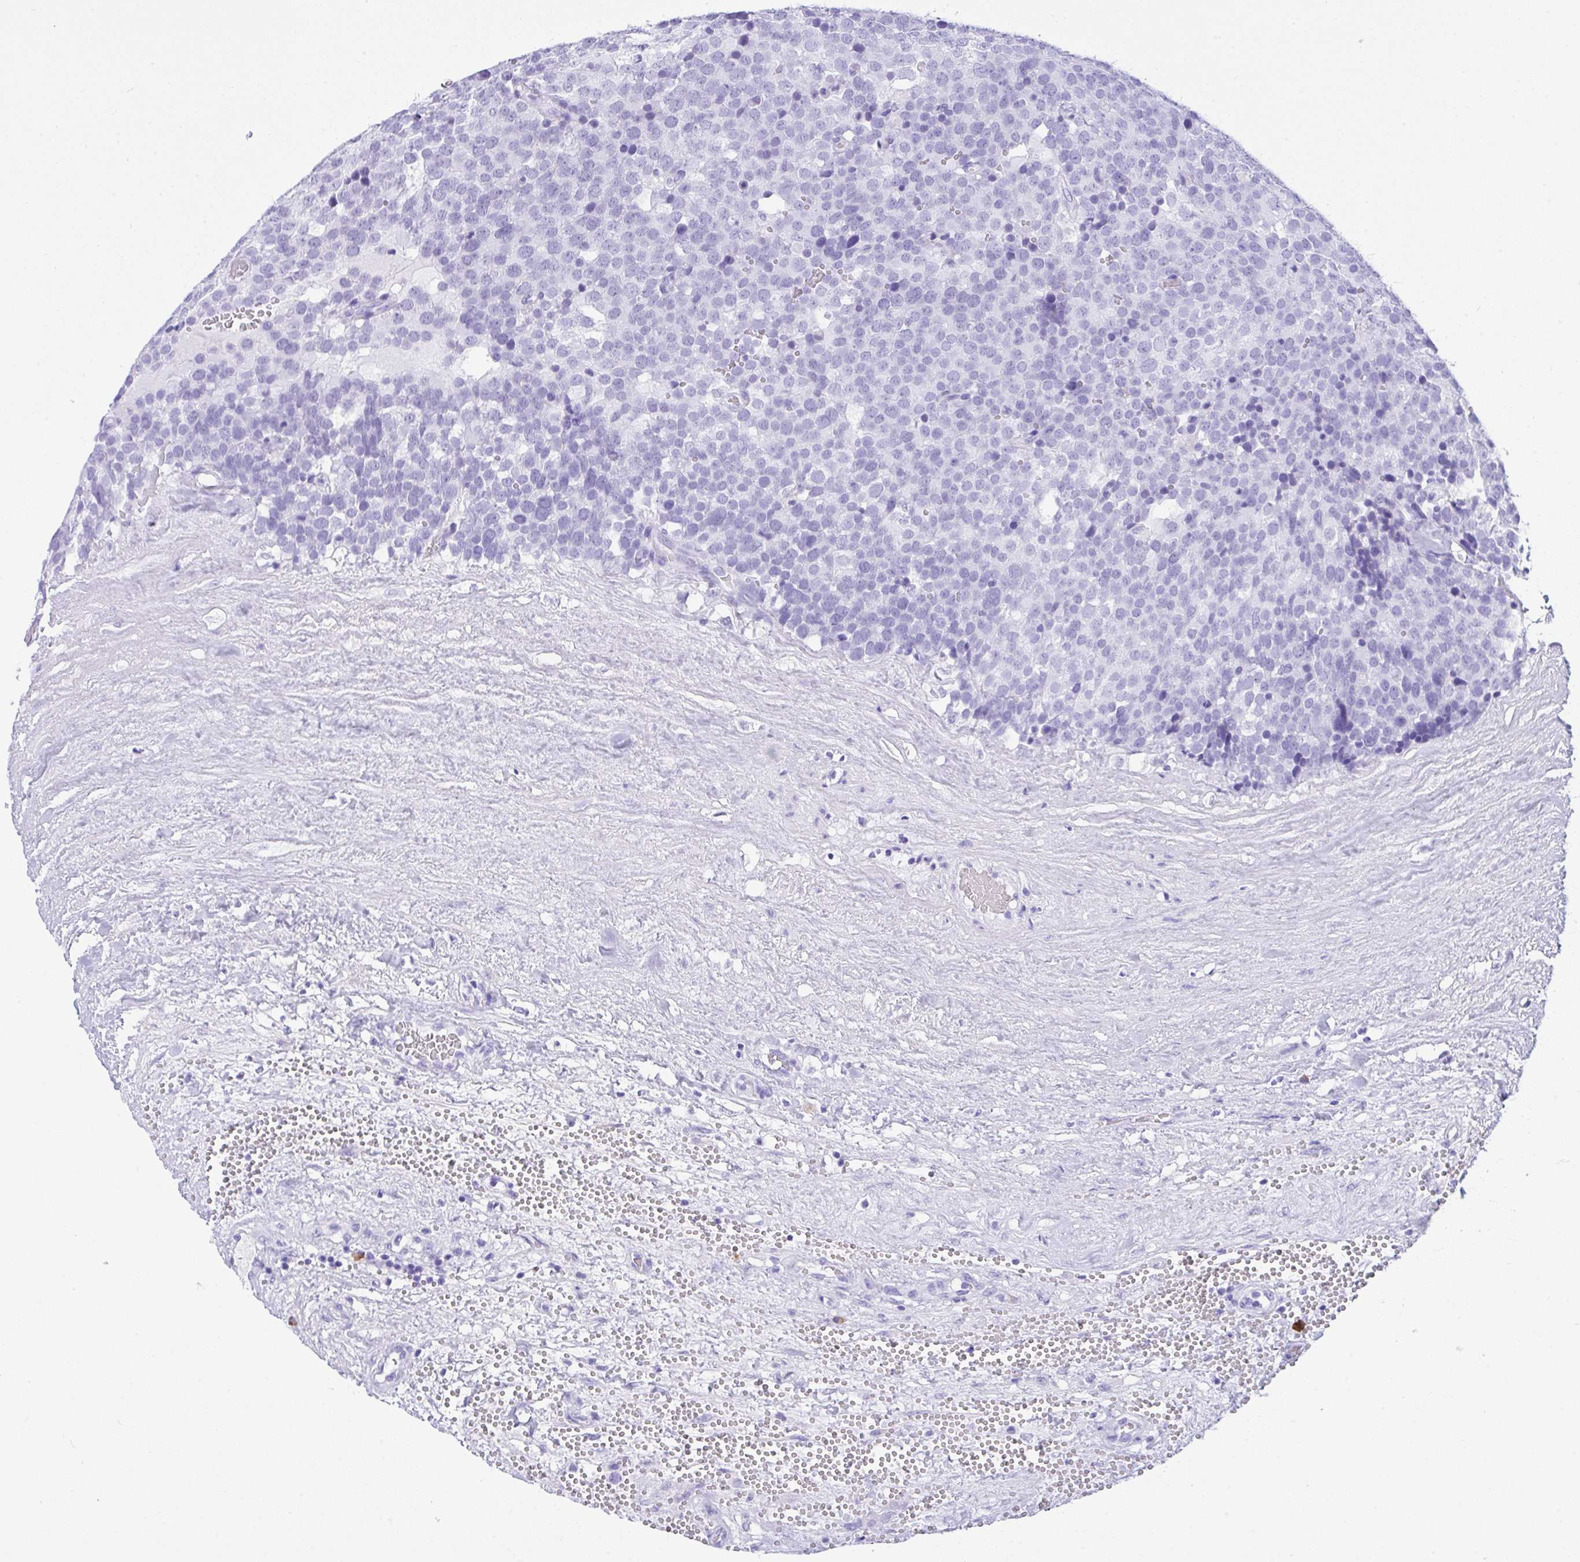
{"staining": {"intensity": "negative", "quantity": "none", "location": "none"}, "tissue": "testis cancer", "cell_type": "Tumor cells", "image_type": "cancer", "snomed": [{"axis": "morphology", "description": "Seminoma, NOS"}, {"axis": "topography", "description": "Testis"}], "caption": "Tumor cells are negative for protein expression in human testis seminoma. Brightfield microscopy of immunohistochemistry stained with DAB (brown) and hematoxylin (blue), captured at high magnification.", "gene": "BEST4", "patient": {"sex": "male", "age": 71}}